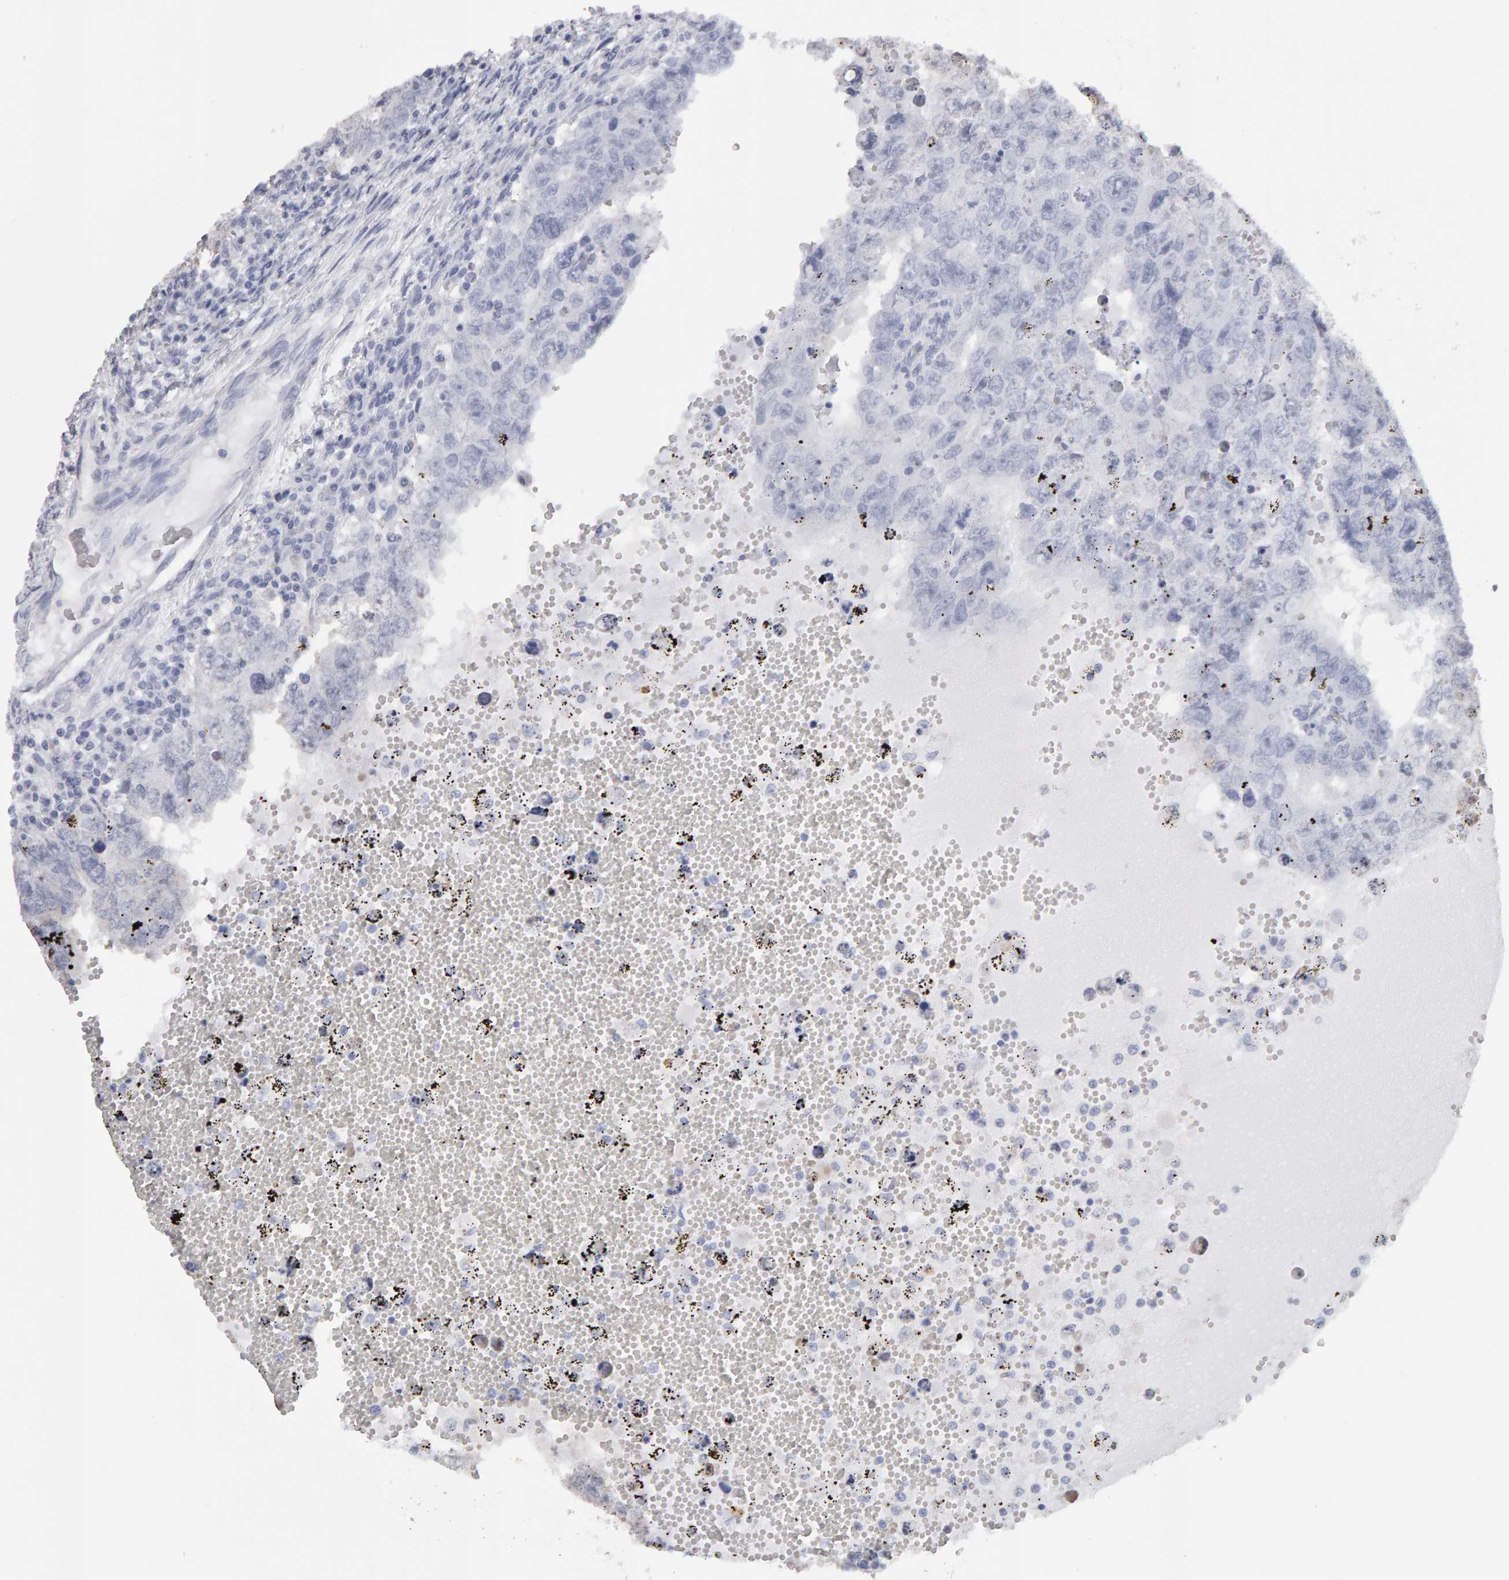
{"staining": {"intensity": "moderate", "quantity": "<25%", "location": "cytoplasmic/membranous"}, "tissue": "testis cancer", "cell_type": "Tumor cells", "image_type": "cancer", "snomed": [{"axis": "morphology", "description": "Carcinoma, Embryonal, NOS"}, {"axis": "topography", "description": "Testis"}], "caption": "High-magnification brightfield microscopy of testis cancer stained with DAB (brown) and counterstained with hematoxylin (blue). tumor cells exhibit moderate cytoplasmic/membranous staining is appreciated in approximately<25% of cells.", "gene": "CTH", "patient": {"sex": "male", "age": 26}}